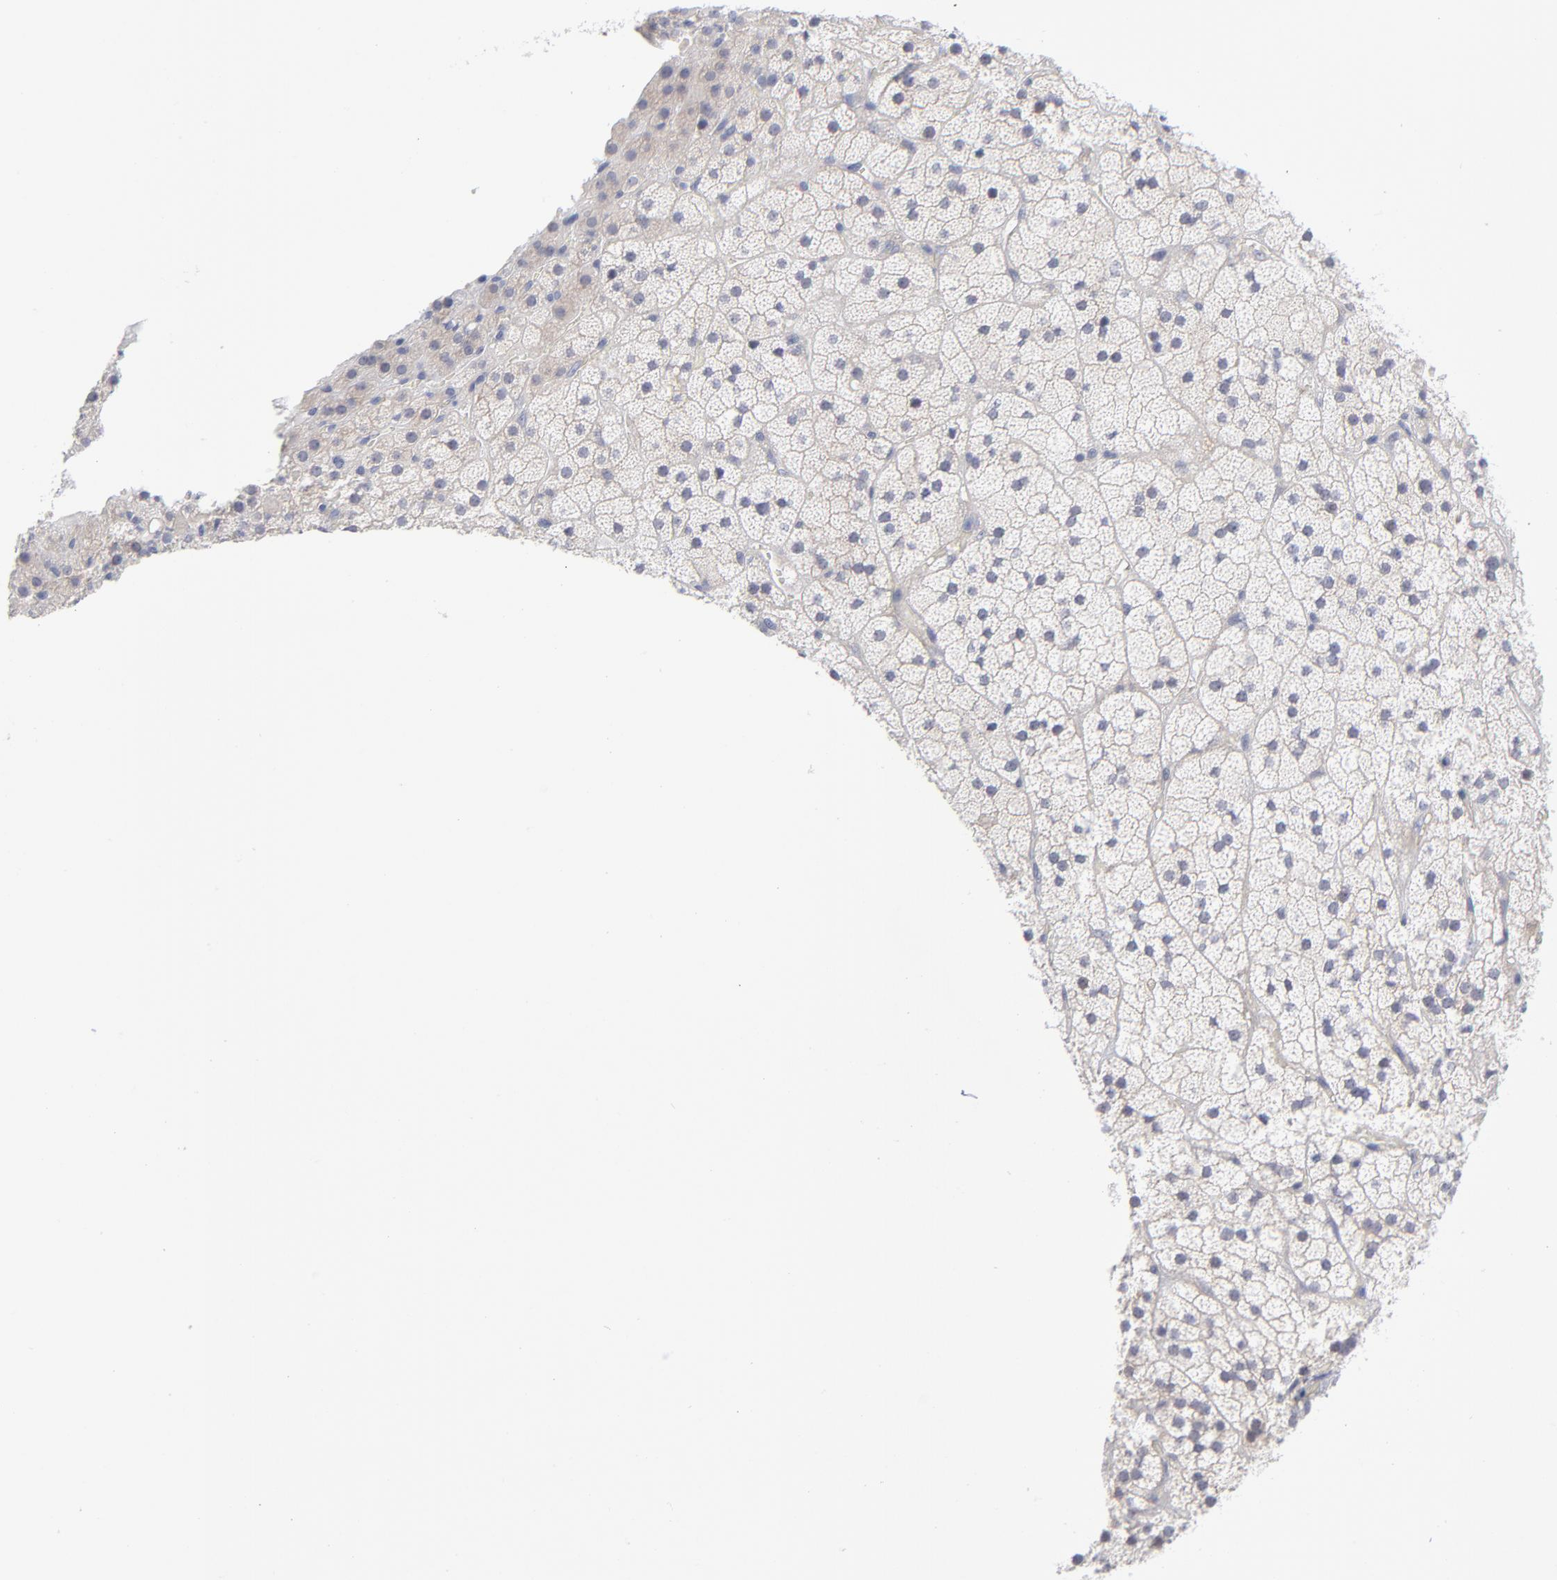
{"staining": {"intensity": "weak", "quantity": "<25%", "location": "cytoplasmic/membranous"}, "tissue": "adrenal gland", "cell_type": "Glandular cells", "image_type": "normal", "snomed": [{"axis": "morphology", "description": "Normal tissue, NOS"}, {"axis": "topography", "description": "Adrenal gland"}], "caption": "The image shows no staining of glandular cells in benign adrenal gland. (DAB (3,3'-diaminobenzidine) IHC, high magnification).", "gene": "RPS24", "patient": {"sex": "male", "age": 35}}